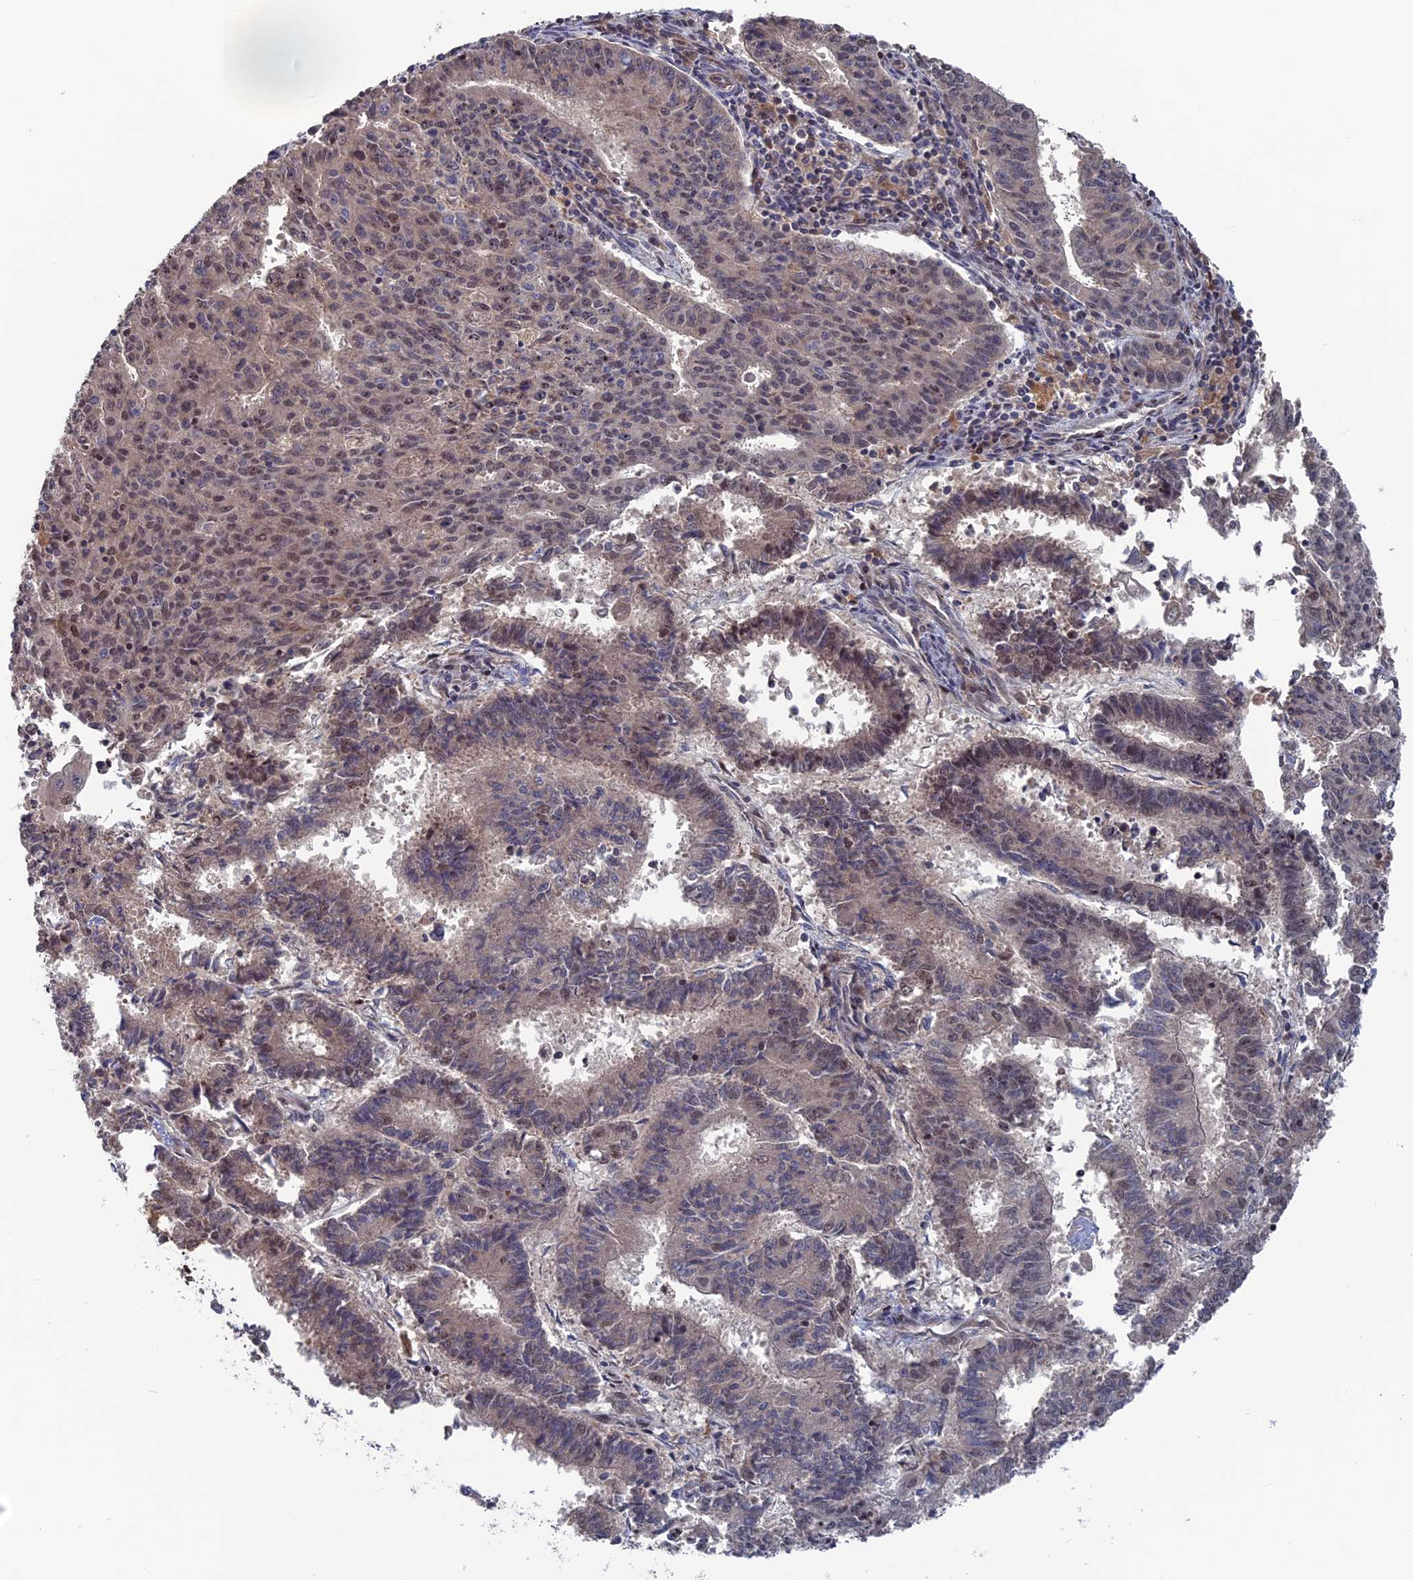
{"staining": {"intensity": "weak", "quantity": "<25%", "location": "nuclear"}, "tissue": "endometrial cancer", "cell_type": "Tumor cells", "image_type": "cancer", "snomed": [{"axis": "morphology", "description": "Adenocarcinoma, NOS"}, {"axis": "topography", "description": "Endometrium"}], "caption": "IHC histopathology image of neoplastic tissue: human adenocarcinoma (endometrial) stained with DAB exhibits no significant protein expression in tumor cells. Nuclei are stained in blue.", "gene": "PLA2G15", "patient": {"sex": "female", "age": 59}}